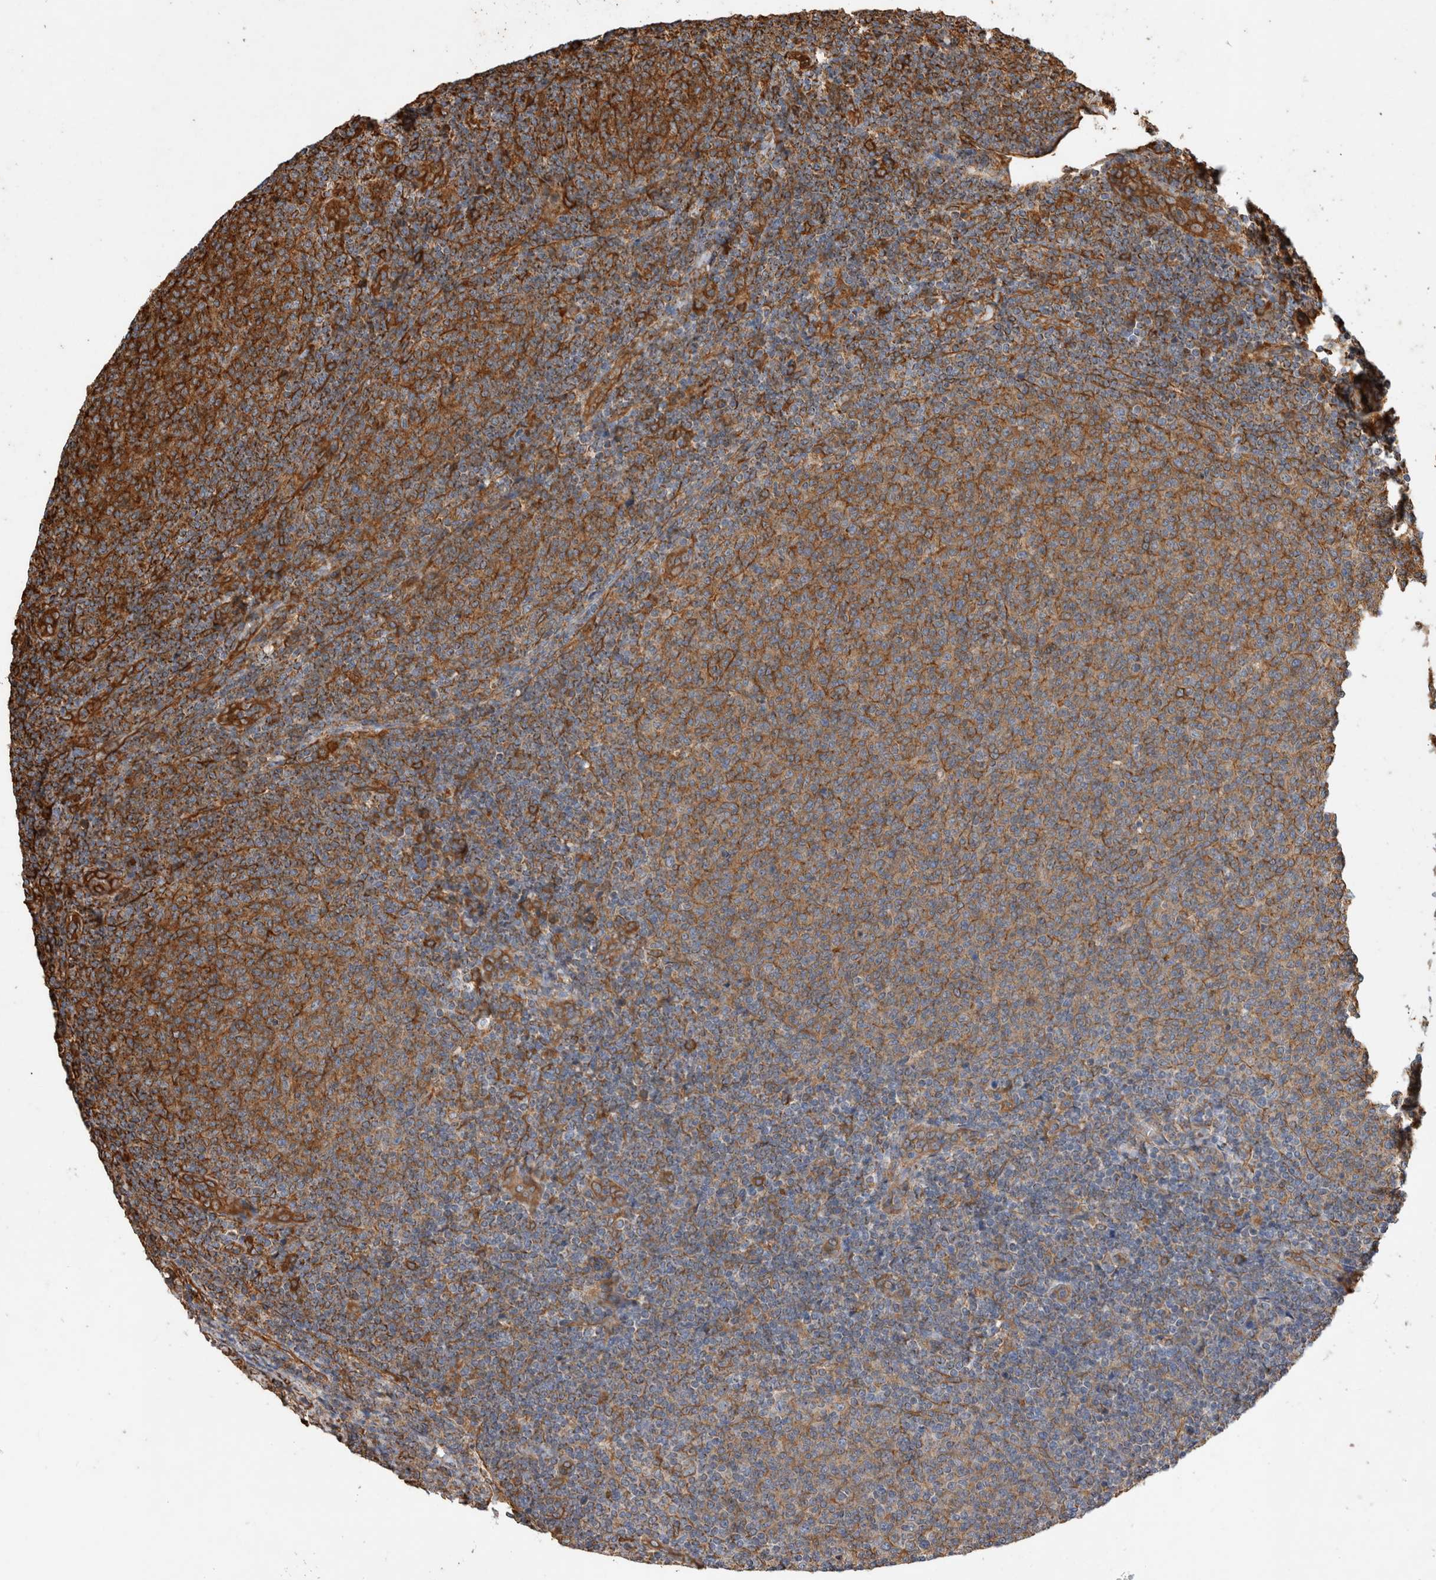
{"staining": {"intensity": "moderate", "quantity": "25%-75%", "location": "cytoplasmic/membranous"}, "tissue": "lymphoma", "cell_type": "Tumor cells", "image_type": "cancer", "snomed": [{"axis": "morphology", "description": "Malignant lymphoma, non-Hodgkin's type, Low grade"}, {"axis": "topography", "description": "Lymph node"}], "caption": "Low-grade malignant lymphoma, non-Hodgkin's type was stained to show a protein in brown. There is medium levels of moderate cytoplasmic/membranous positivity in about 25%-75% of tumor cells.", "gene": "ZNF397", "patient": {"sex": "male", "age": 66}}